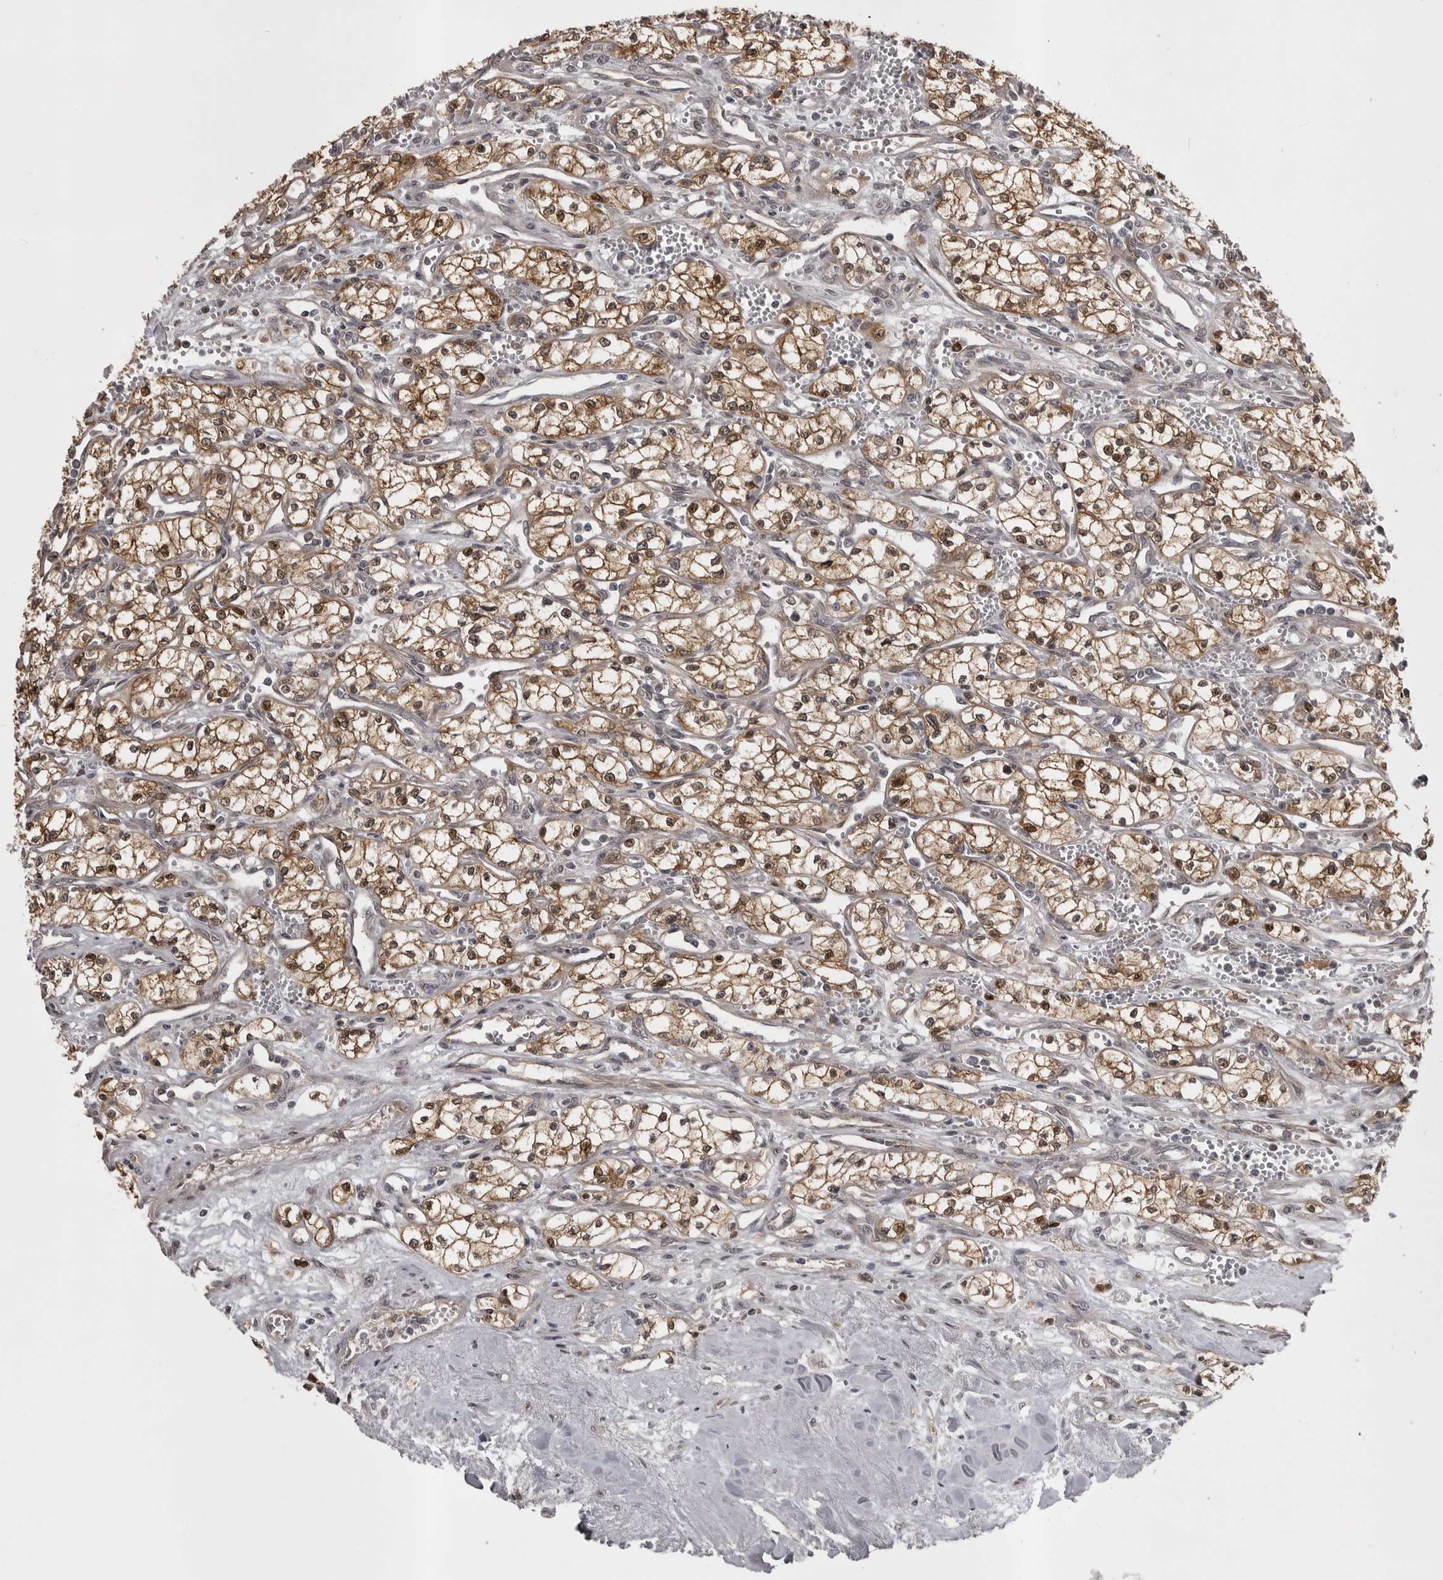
{"staining": {"intensity": "moderate", "quantity": ">75%", "location": "cytoplasmic/membranous,nuclear"}, "tissue": "renal cancer", "cell_type": "Tumor cells", "image_type": "cancer", "snomed": [{"axis": "morphology", "description": "Adenocarcinoma, NOS"}, {"axis": "topography", "description": "Kidney"}], "caption": "Adenocarcinoma (renal) was stained to show a protein in brown. There is medium levels of moderate cytoplasmic/membranous and nuclear positivity in about >75% of tumor cells.", "gene": "SNX16", "patient": {"sex": "male", "age": 59}}